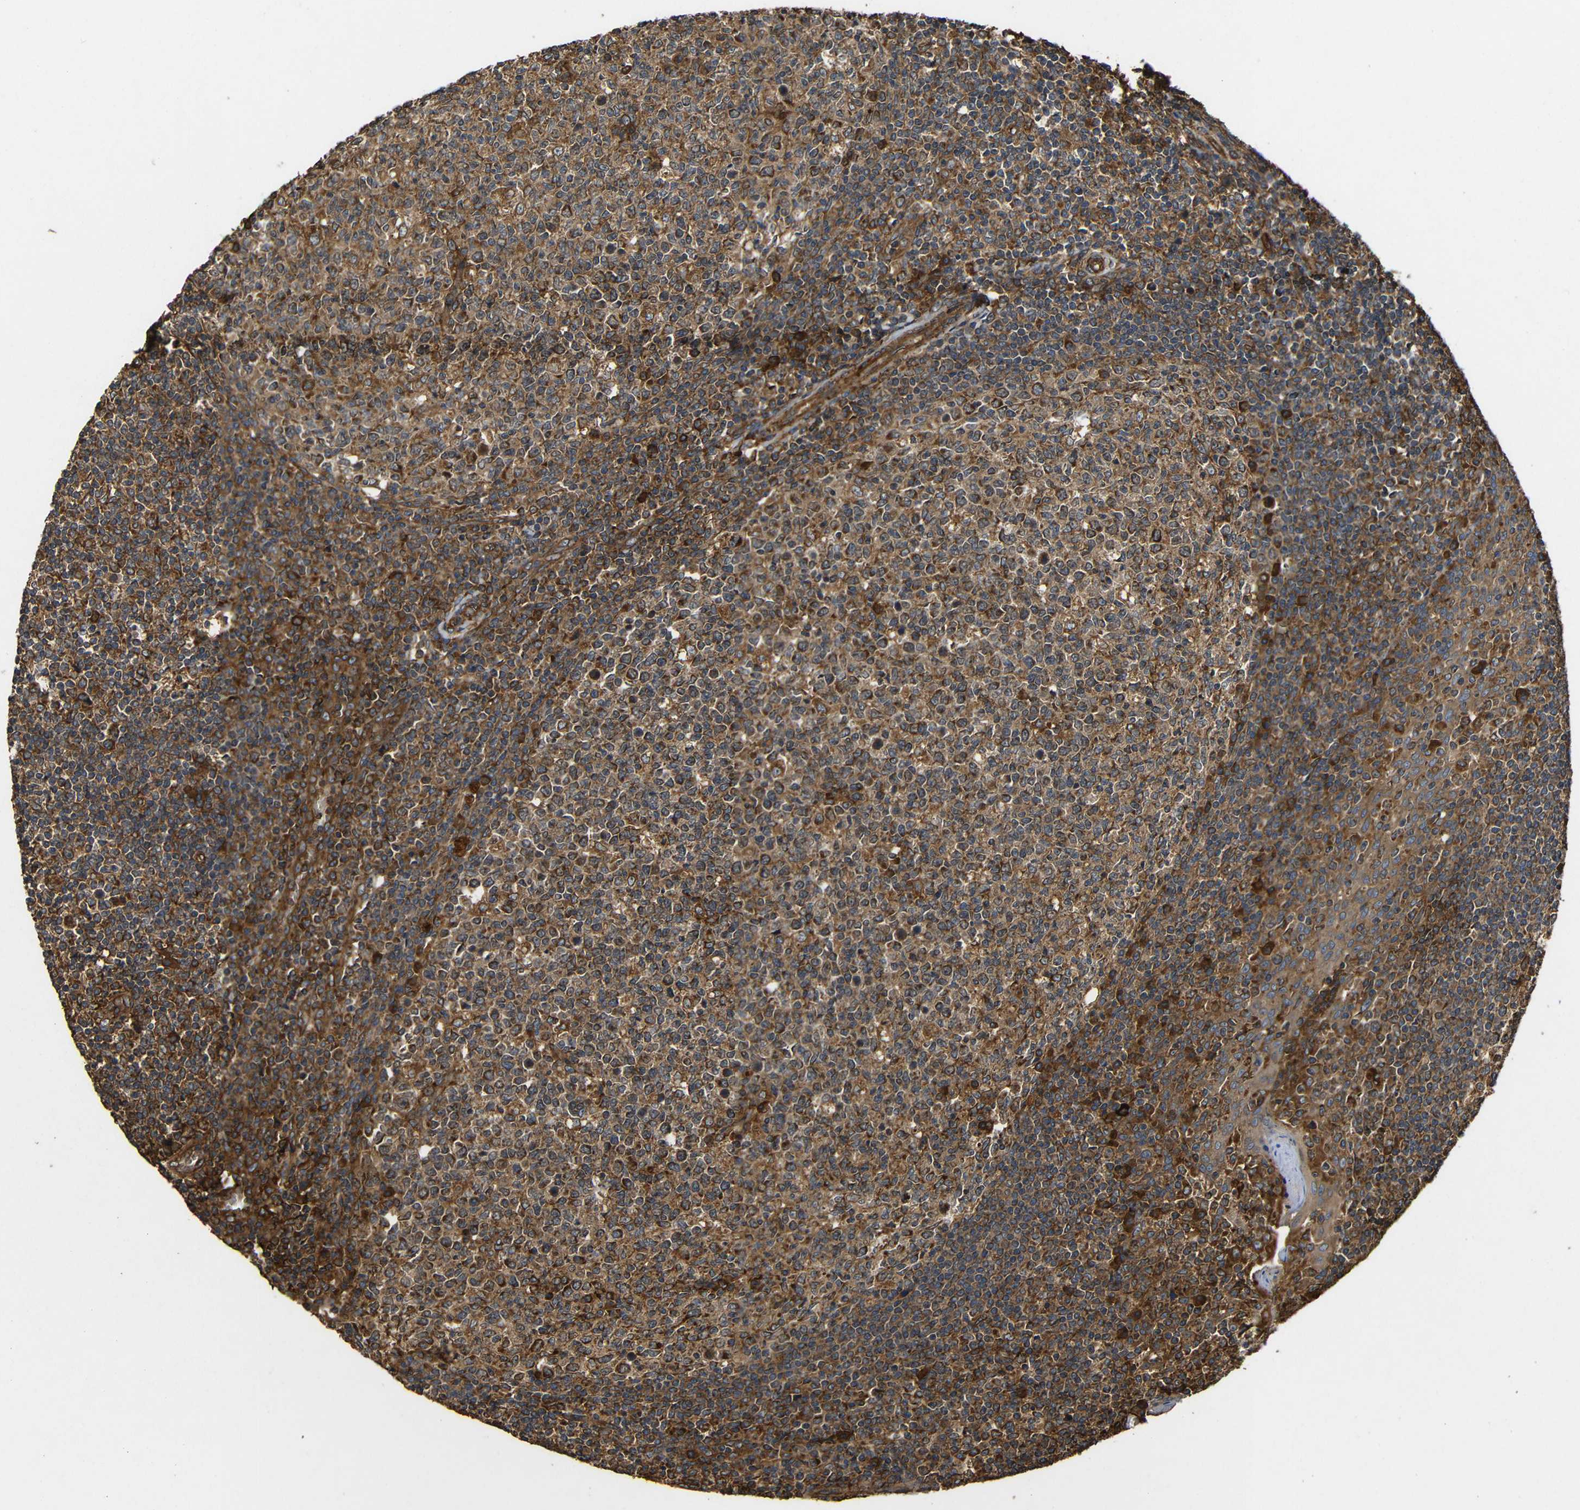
{"staining": {"intensity": "strong", "quantity": "25%-75%", "location": "cytoplasmic/membranous"}, "tissue": "tonsil", "cell_type": "Germinal center cells", "image_type": "normal", "snomed": [{"axis": "morphology", "description": "Normal tissue, NOS"}, {"axis": "topography", "description": "Tonsil"}], "caption": "A brown stain shows strong cytoplasmic/membranous positivity of a protein in germinal center cells of unremarkable tonsil.", "gene": "EIF2S1", "patient": {"sex": "female", "age": 19}}